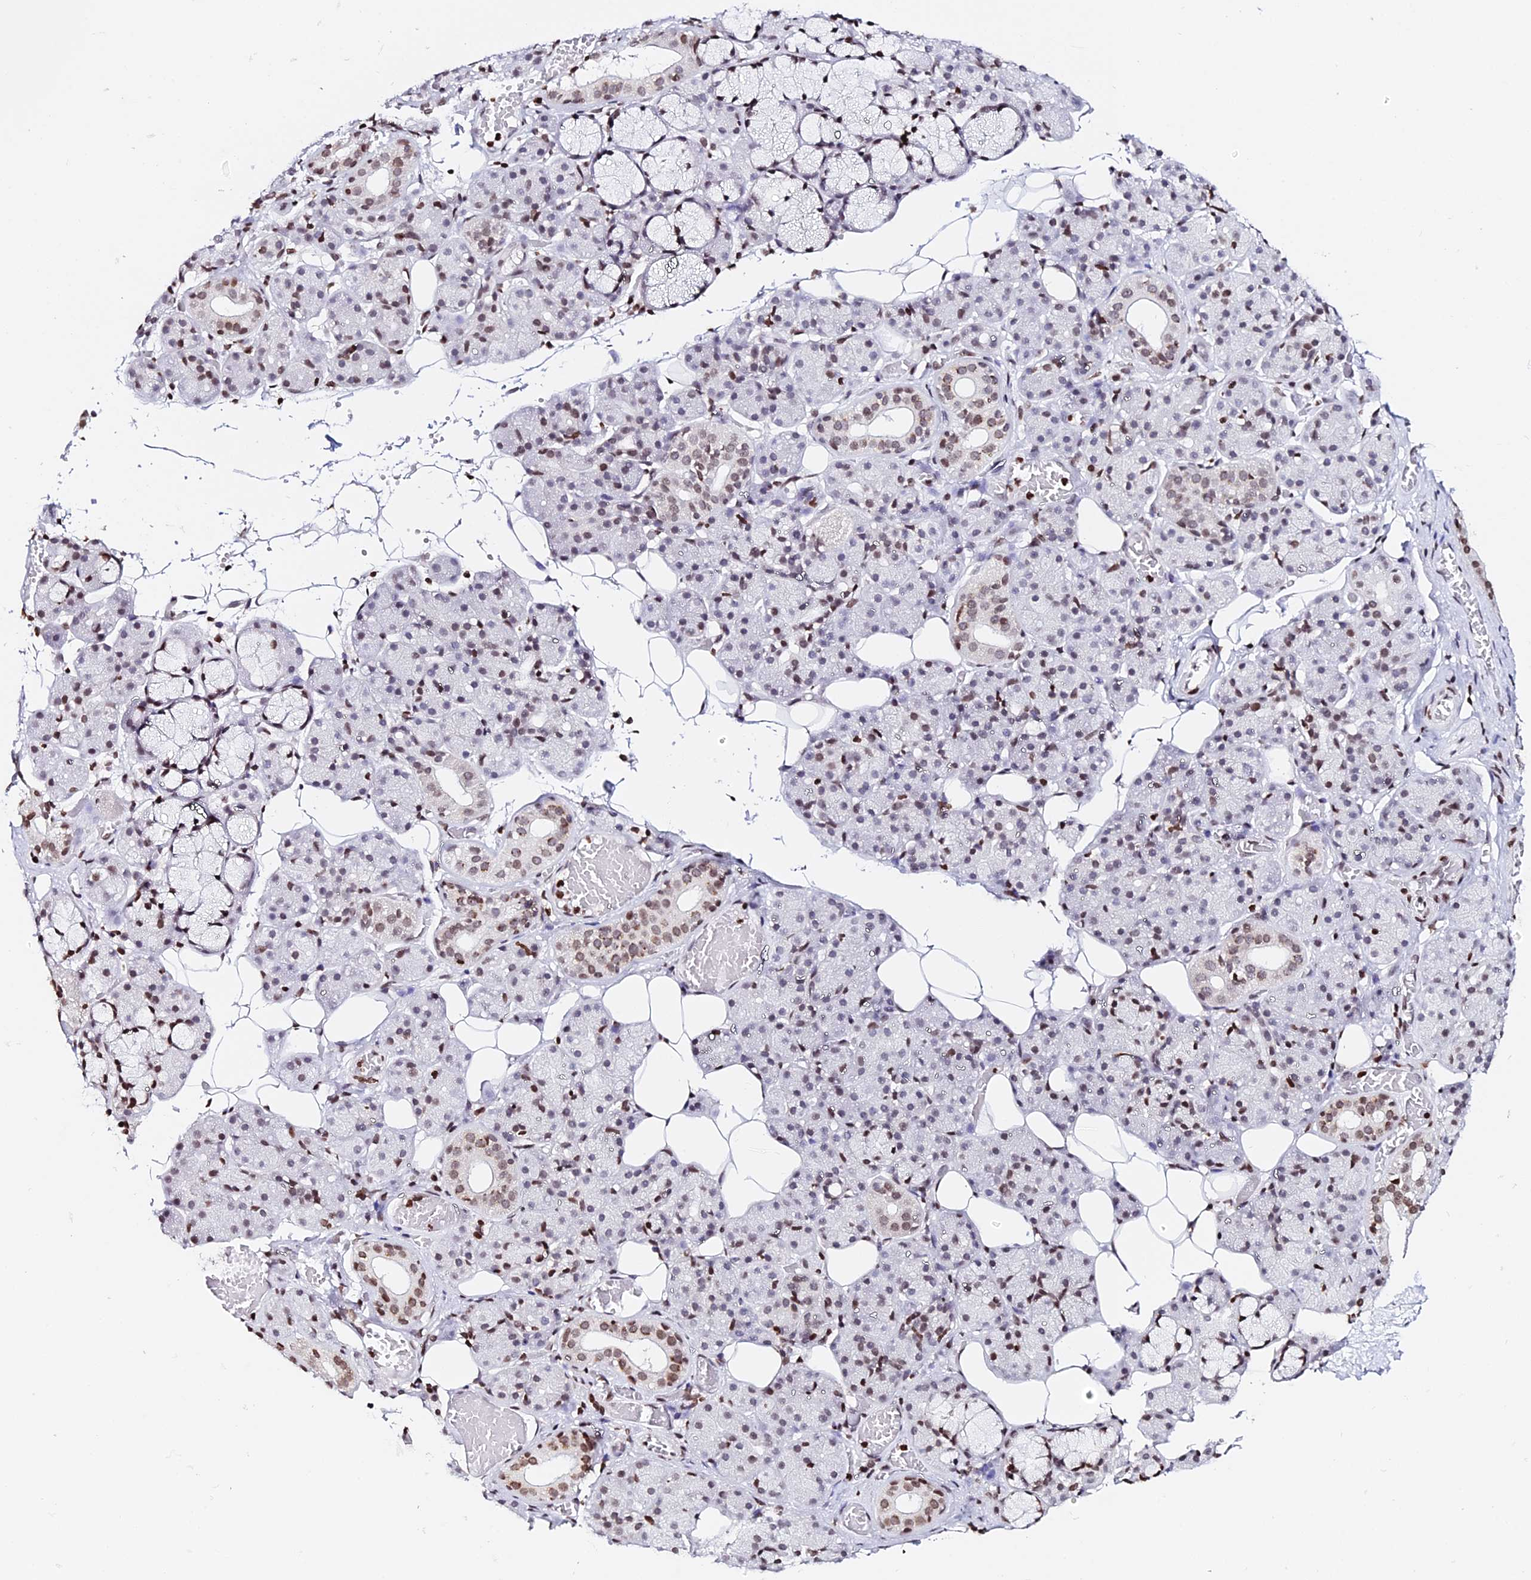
{"staining": {"intensity": "moderate", "quantity": "<25%", "location": "nuclear"}, "tissue": "salivary gland", "cell_type": "Glandular cells", "image_type": "normal", "snomed": [{"axis": "morphology", "description": "Normal tissue, NOS"}, {"axis": "topography", "description": "Salivary gland"}], "caption": "Immunohistochemistry of unremarkable human salivary gland demonstrates low levels of moderate nuclear staining in about <25% of glandular cells. Nuclei are stained in blue.", "gene": "ENSG00000282988", "patient": {"sex": "male", "age": 63}}